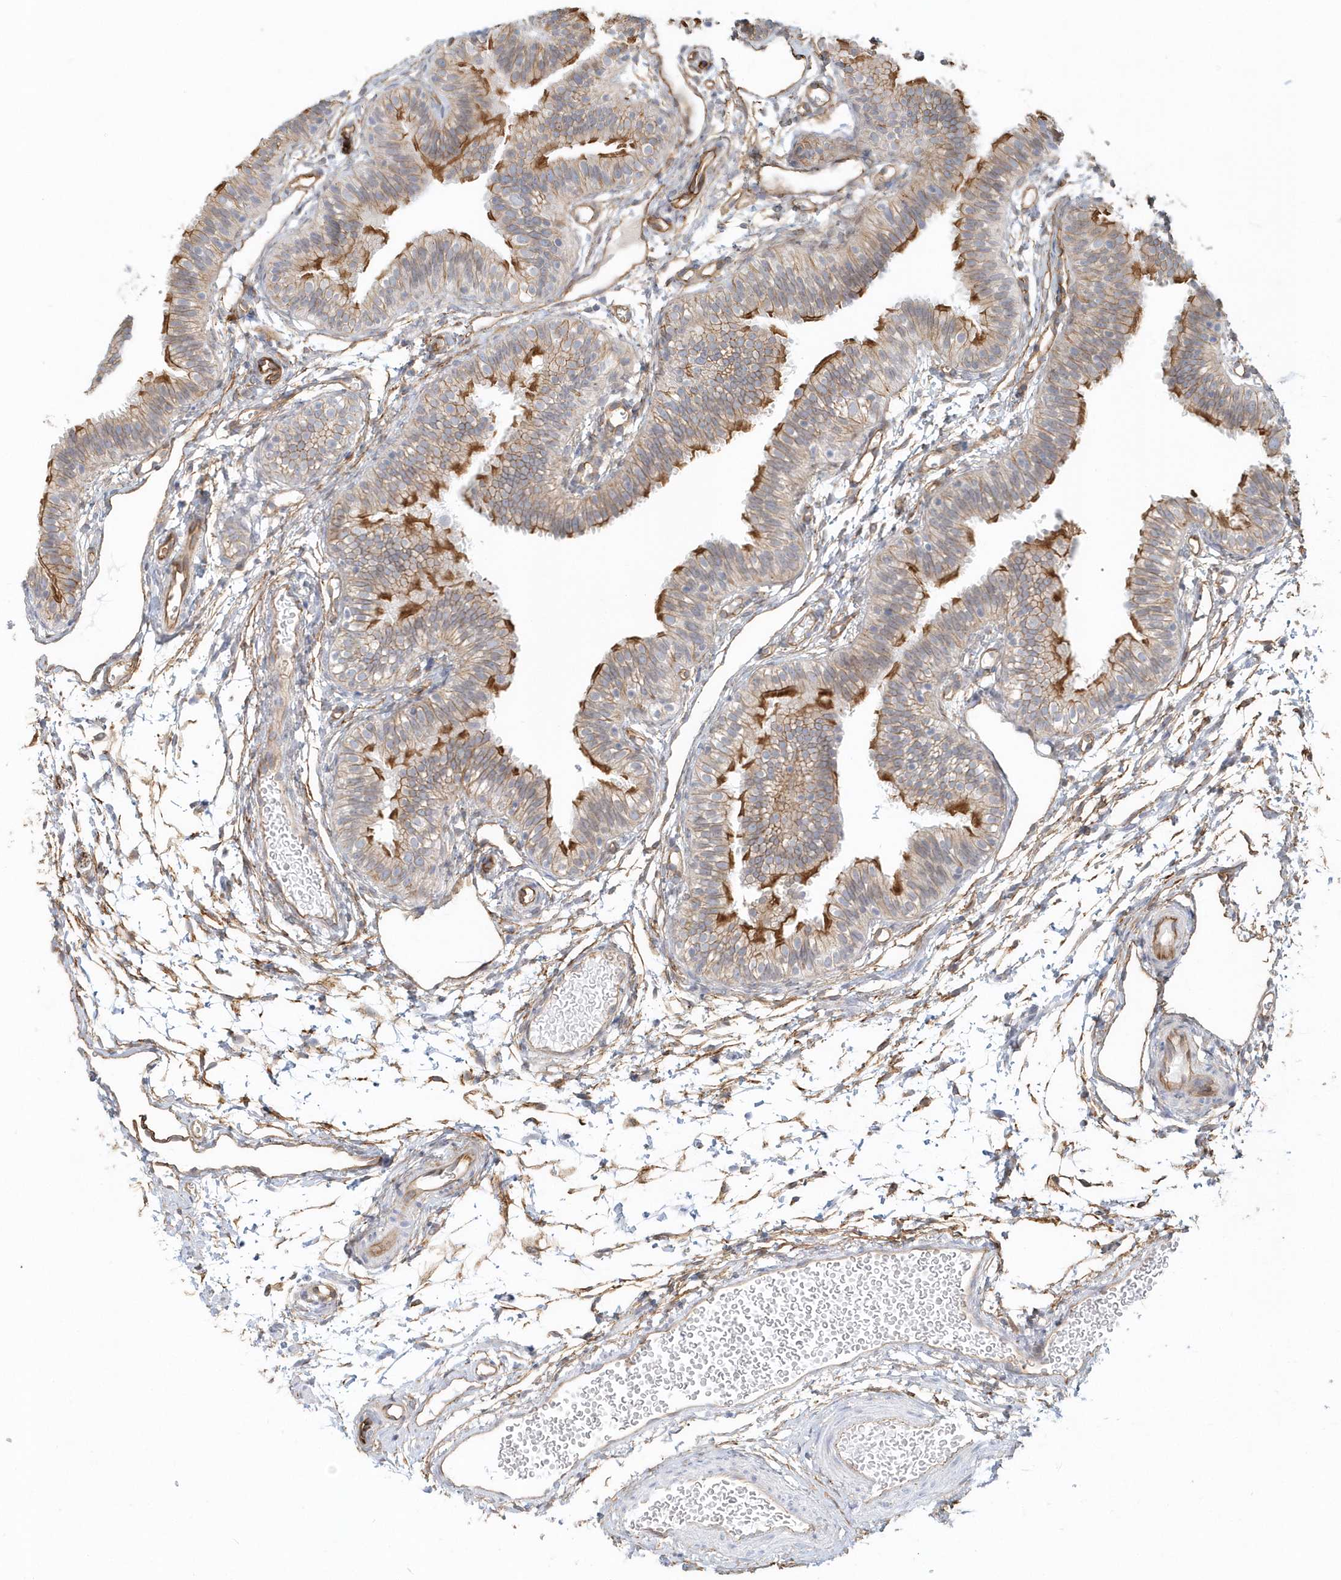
{"staining": {"intensity": "strong", "quantity": "25%-75%", "location": "cytoplasmic/membranous"}, "tissue": "fallopian tube", "cell_type": "Glandular cells", "image_type": "normal", "snomed": [{"axis": "morphology", "description": "Normal tissue, NOS"}, {"axis": "topography", "description": "Fallopian tube"}], "caption": "Protein expression analysis of benign fallopian tube displays strong cytoplasmic/membranous staining in about 25%-75% of glandular cells. (brown staining indicates protein expression, while blue staining denotes nuclei).", "gene": "DNAH1", "patient": {"sex": "female", "age": 35}}